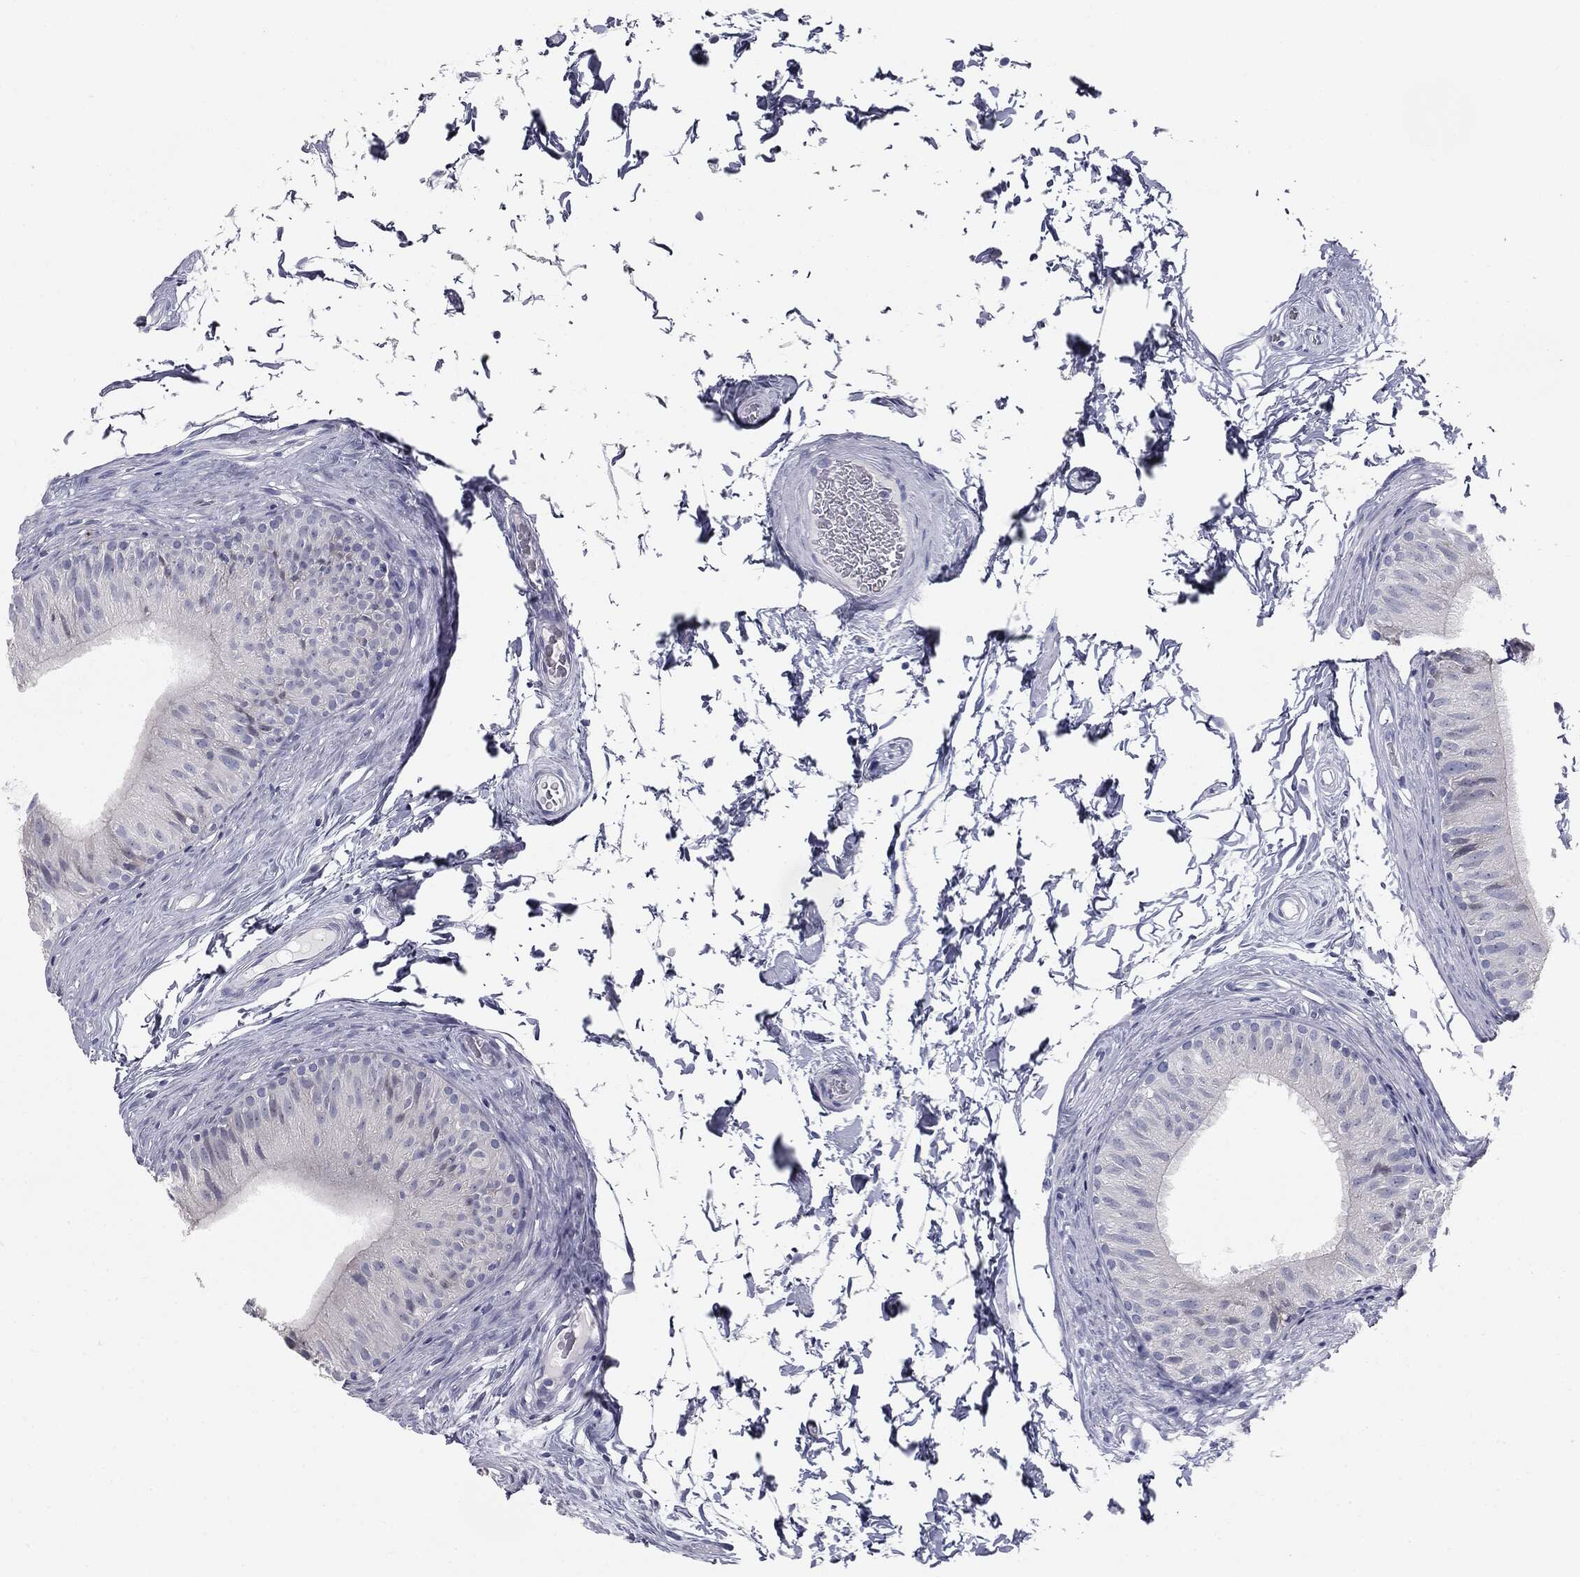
{"staining": {"intensity": "negative", "quantity": "none", "location": "none"}, "tissue": "epididymis", "cell_type": "Glandular cells", "image_type": "normal", "snomed": [{"axis": "morphology", "description": "Normal tissue, NOS"}, {"axis": "topography", "description": "Epididymis"}], "caption": "Image shows no significant protein positivity in glandular cells of normal epididymis.", "gene": "MUC5AC", "patient": {"sex": "male", "age": 34}}